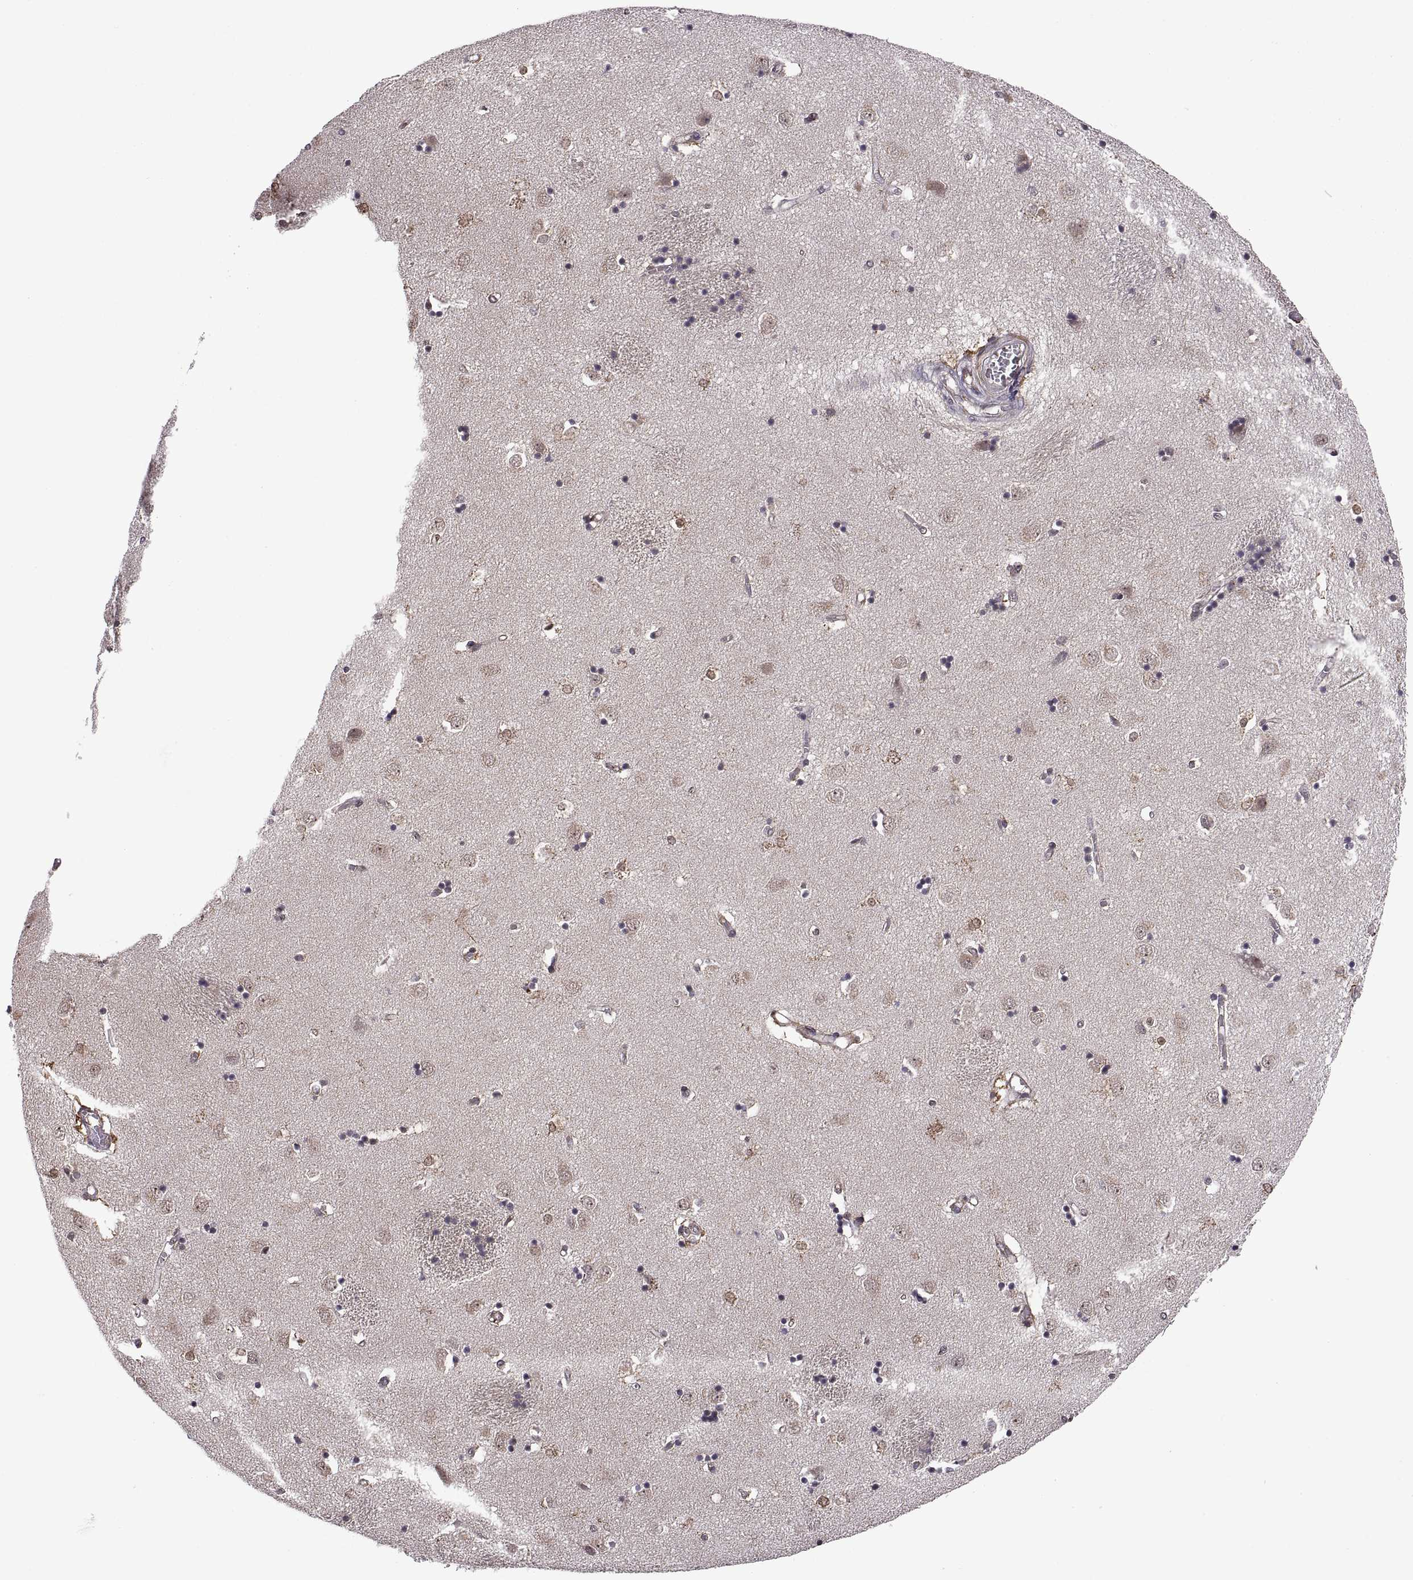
{"staining": {"intensity": "negative", "quantity": "none", "location": "none"}, "tissue": "caudate", "cell_type": "Glial cells", "image_type": "normal", "snomed": [{"axis": "morphology", "description": "Normal tissue, NOS"}, {"axis": "topography", "description": "Lateral ventricle wall"}], "caption": "Immunohistochemistry histopathology image of benign human caudate stained for a protein (brown), which reveals no positivity in glial cells. (Stains: DAB (3,3'-diaminobenzidine) immunohistochemistry (IHC) with hematoxylin counter stain, Microscopy: brightfield microscopy at high magnification).", "gene": "ARRB1", "patient": {"sex": "male", "age": 54}}